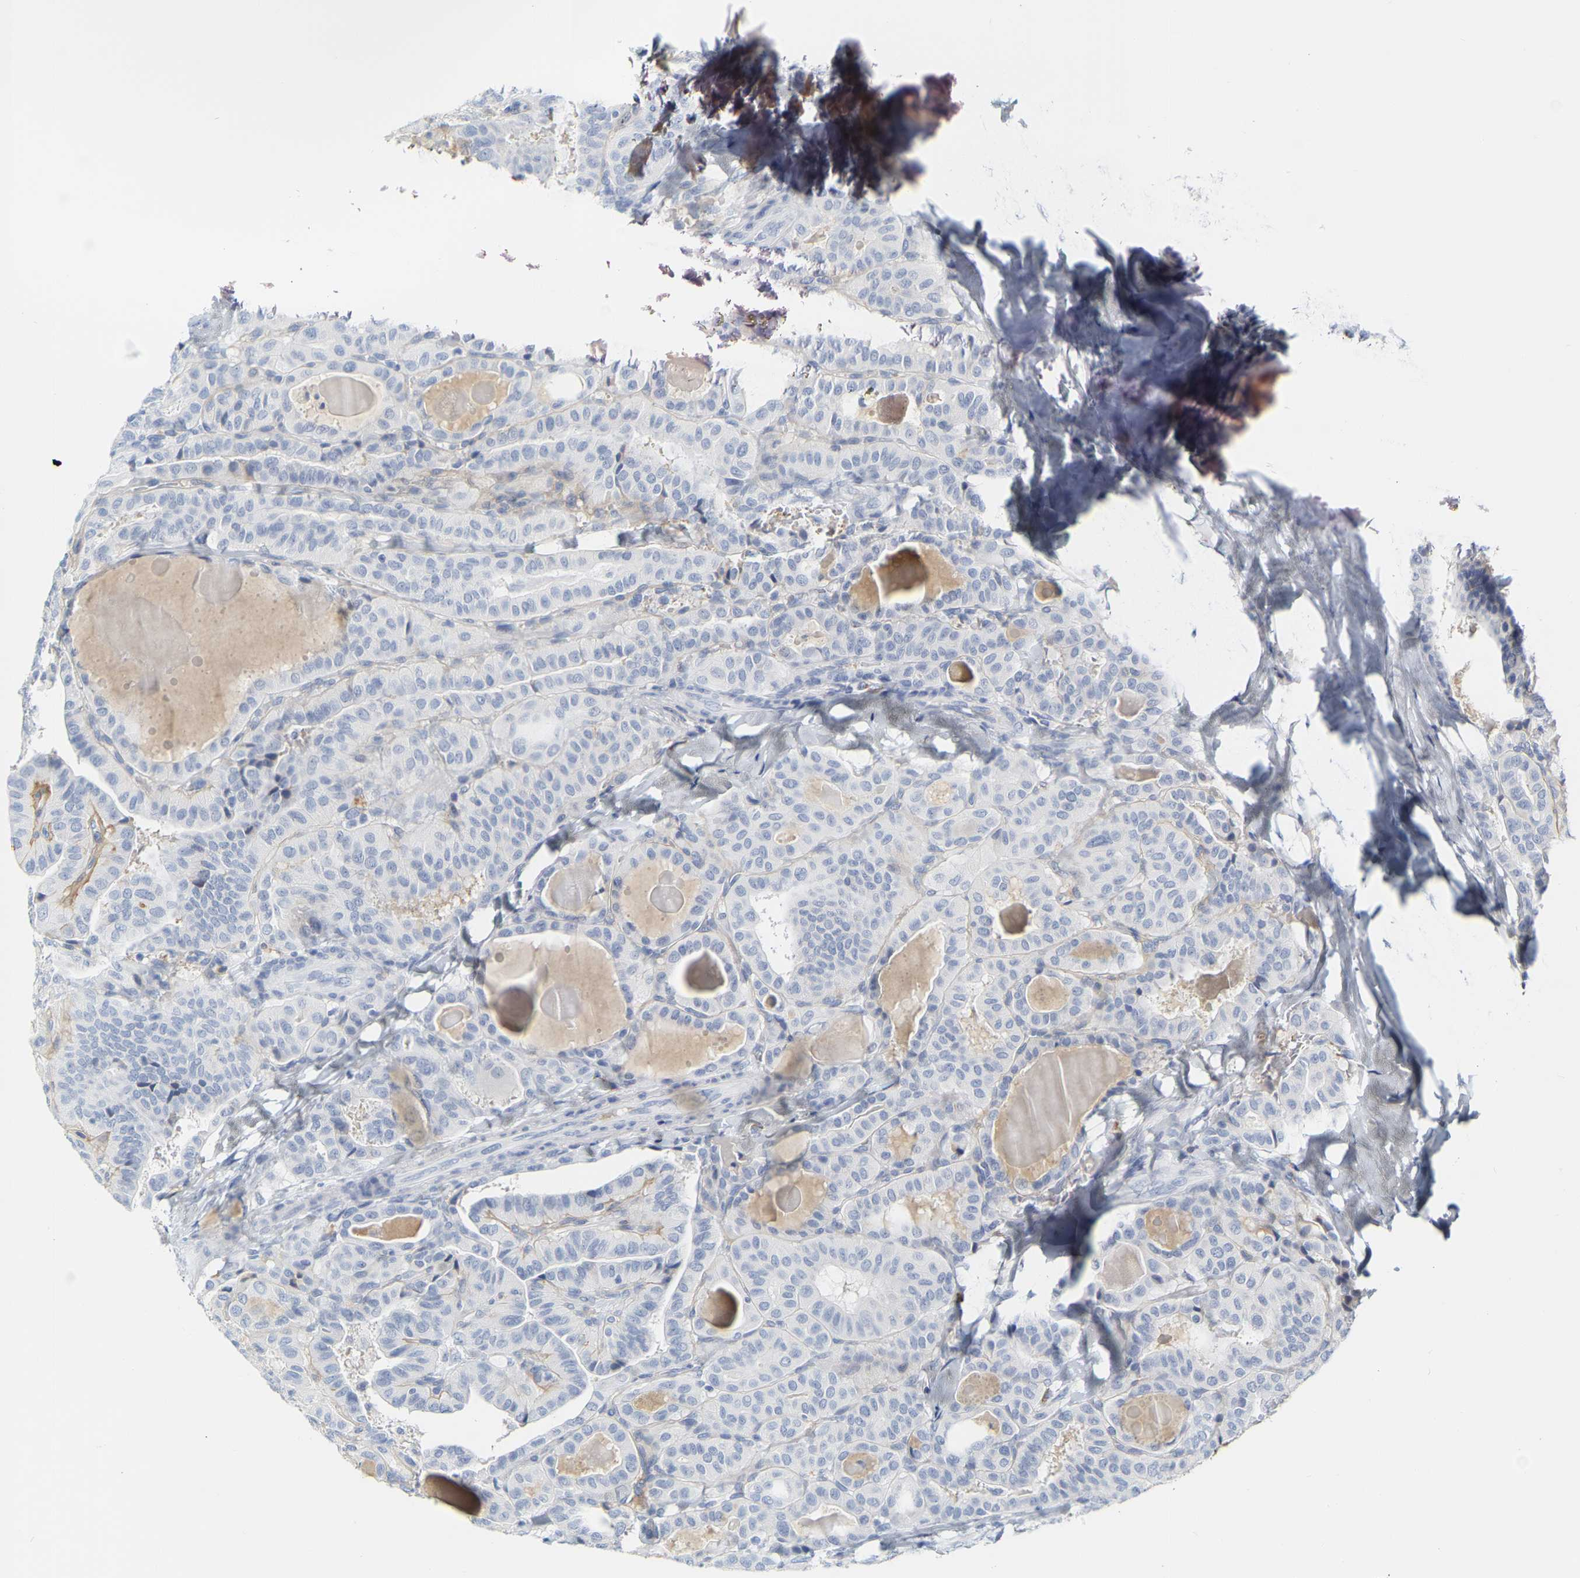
{"staining": {"intensity": "negative", "quantity": "none", "location": "none"}, "tissue": "thyroid cancer", "cell_type": "Tumor cells", "image_type": "cancer", "snomed": [{"axis": "morphology", "description": "Papillary adenocarcinoma, NOS"}, {"axis": "topography", "description": "Thyroid gland"}], "caption": "Tumor cells show no significant protein expression in thyroid cancer. (DAB immunohistochemistry visualized using brightfield microscopy, high magnification).", "gene": "GNAS", "patient": {"sex": "male", "age": 77}}